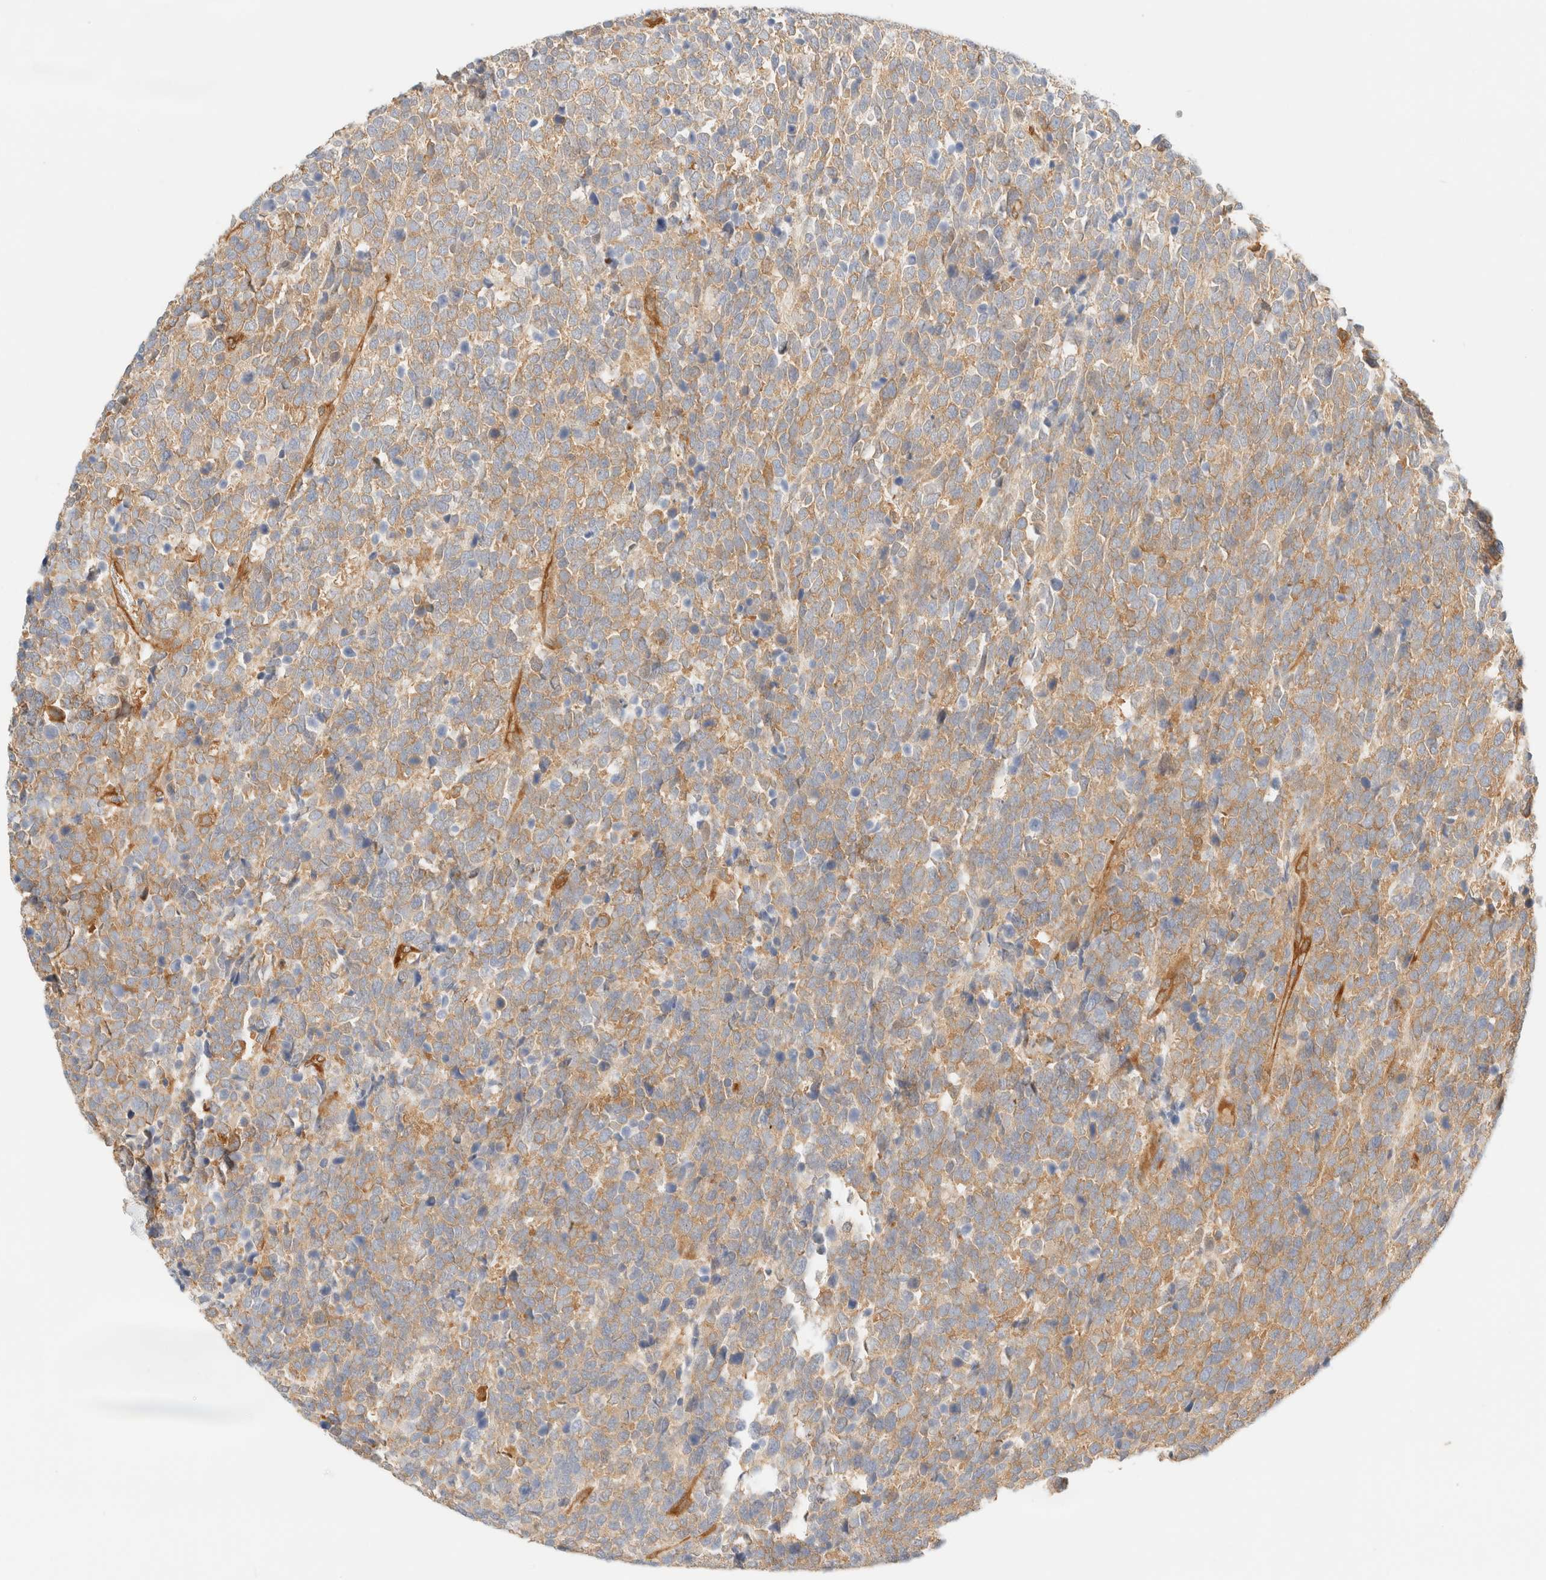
{"staining": {"intensity": "weak", "quantity": ">75%", "location": "cytoplasmic/membranous"}, "tissue": "urothelial cancer", "cell_type": "Tumor cells", "image_type": "cancer", "snomed": [{"axis": "morphology", "description": "Urothelial carcinoma, High grade"}, {"axis": "topography", "description": "Urinary bladder"}], "caption": "This photomicrograph displays immunohistochemistry staining of human high-grade urothelial carcinoma, with low weak cytoplasmic/membranous staining in about >75% of tumor cells.", "gene": "FHOD1", "patient": {"sex": "female", "age": 82}}